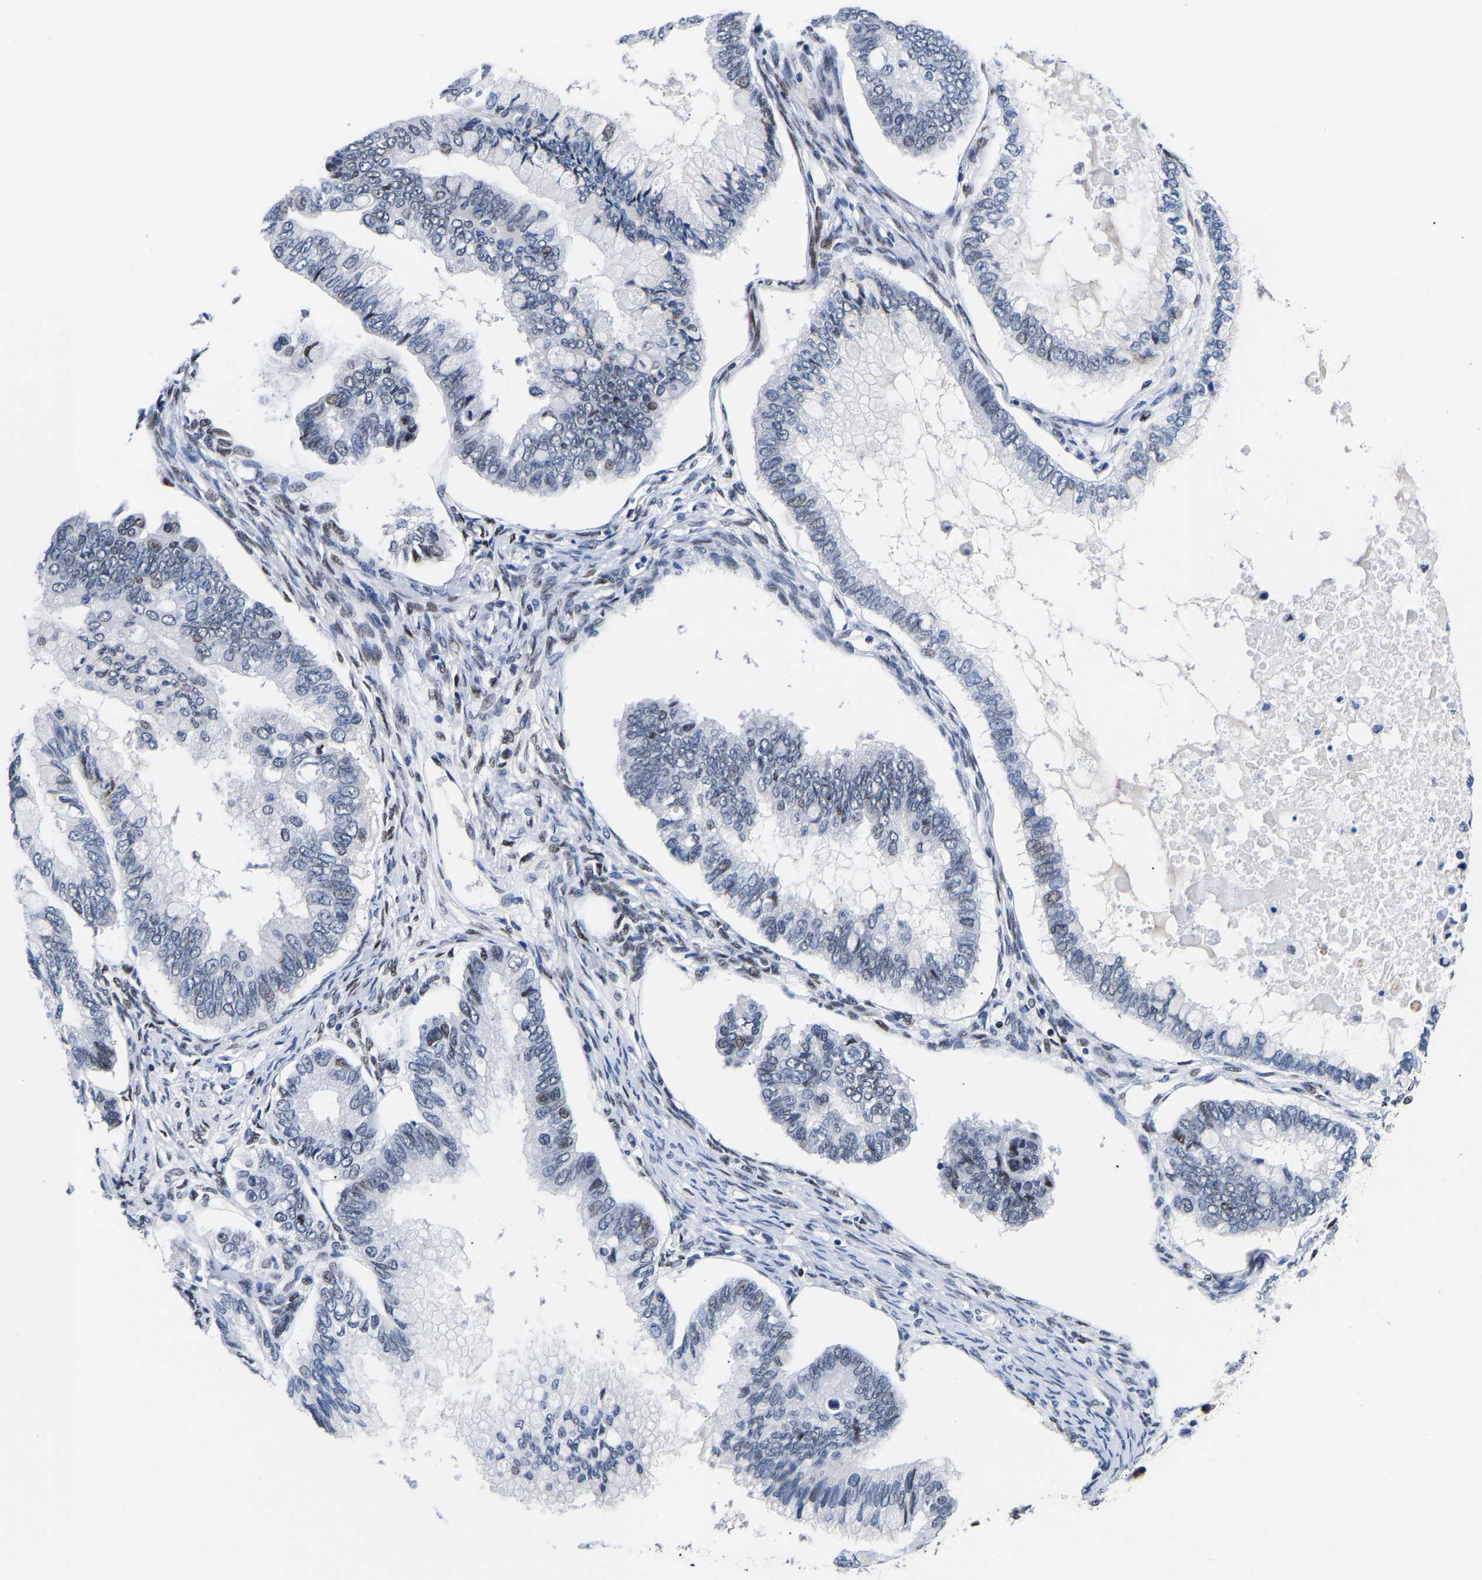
{"staining": {"intensity": "weak", "quantity": "<25%", "location": "nuclear"}, "tissue": "ovarian cancer", "cell_type": "Tumor cells", "image_type": "cancer", "snomed": [{"axis": "morphology", "description": "Cystadenocarcinoma, mucinous, NOS"}, {"axis": "topography", "description": "Ovary"}], "caption": "Immunohistochemistry (IHC) photomicrograph of mucinous cystadenocarcinoma (ovarian) stained for a protein (brown), which exhibits no staining in tumor cells.", "gene": "PTRHD1", "patient": {"sex": "female", "age": 80}}